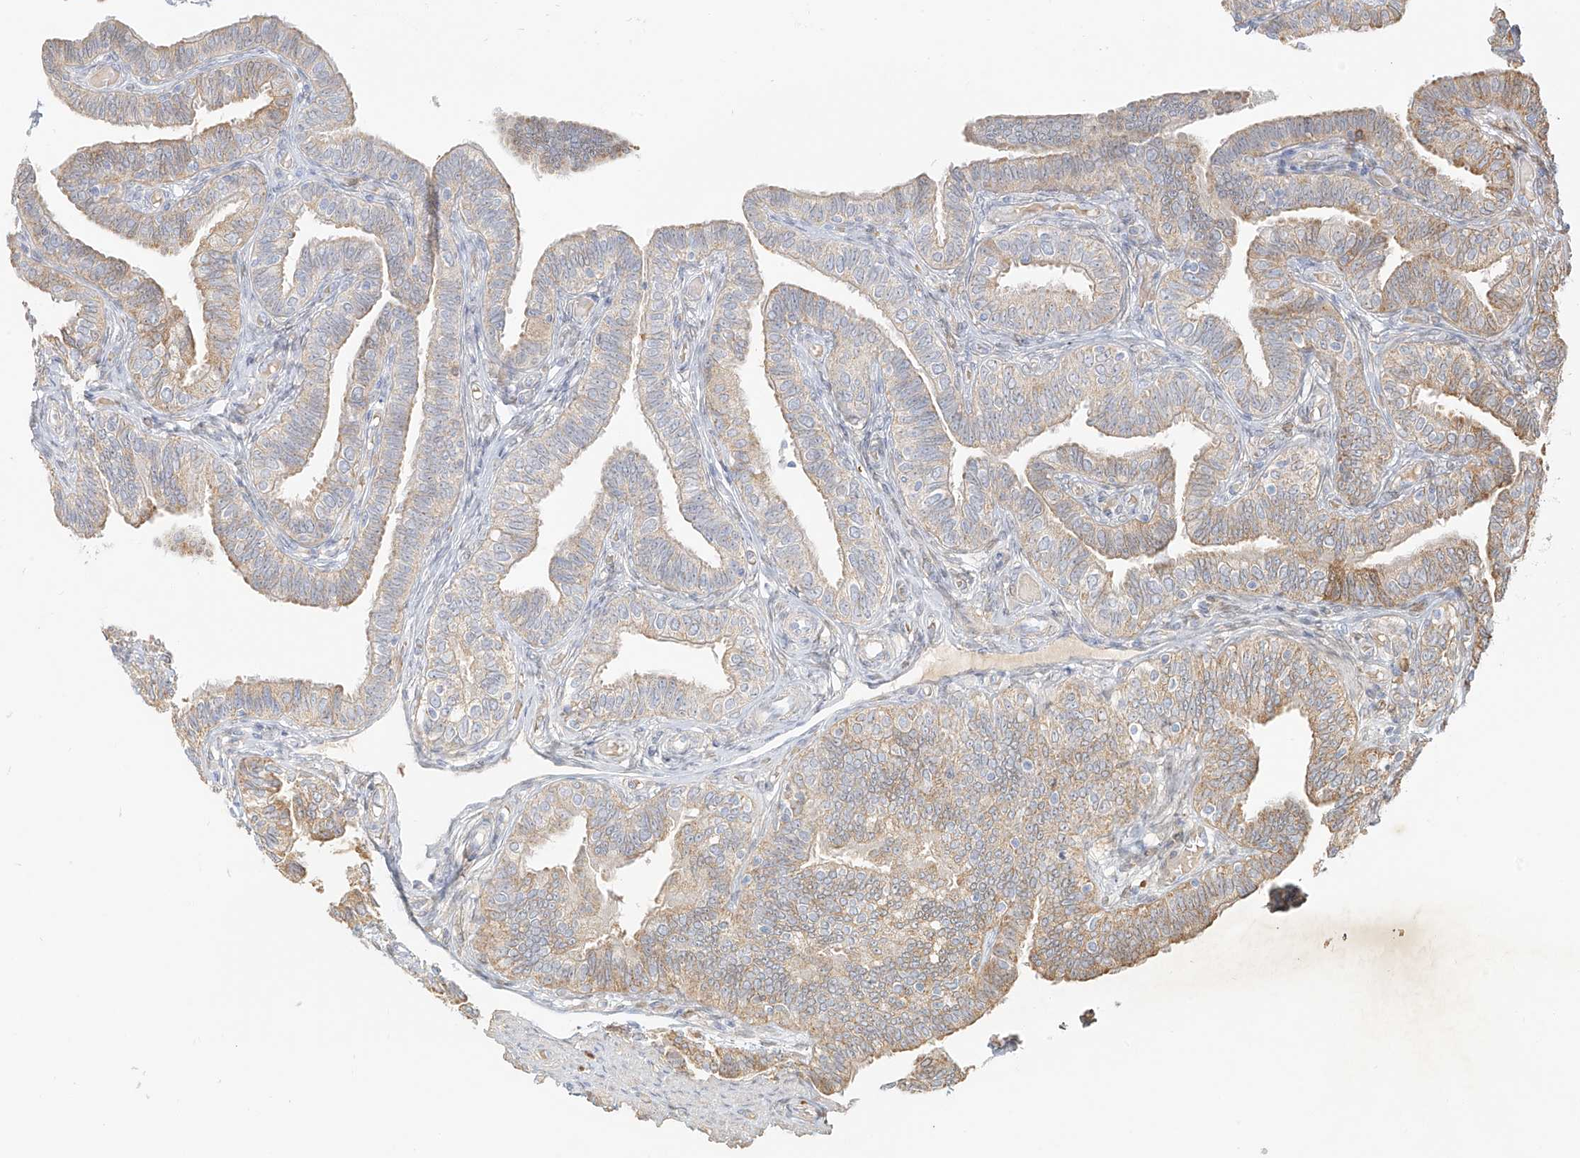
{"staining": {"intensity": "moderate", "quantity": "<25%", "location": "cytoplasmic/membranous"}, "tissue": "fallopian tube", "cell_type": "Glandular cells", "image_type": "normal", "snomed": [{"axis": "morphology", "description": "Normal tissue, NOS"}, {"axis": "topography", "description": "Fallopian tube"}], "caption": "A high-resolution histopathology image shows IHC staining of unremarkable fallopian tube, which displays moderate cytoplasmic/membranous staining in about <25% of glandular cells.", "gene": "UPK1B", "patient": {"sex": "female", "age": 39}}